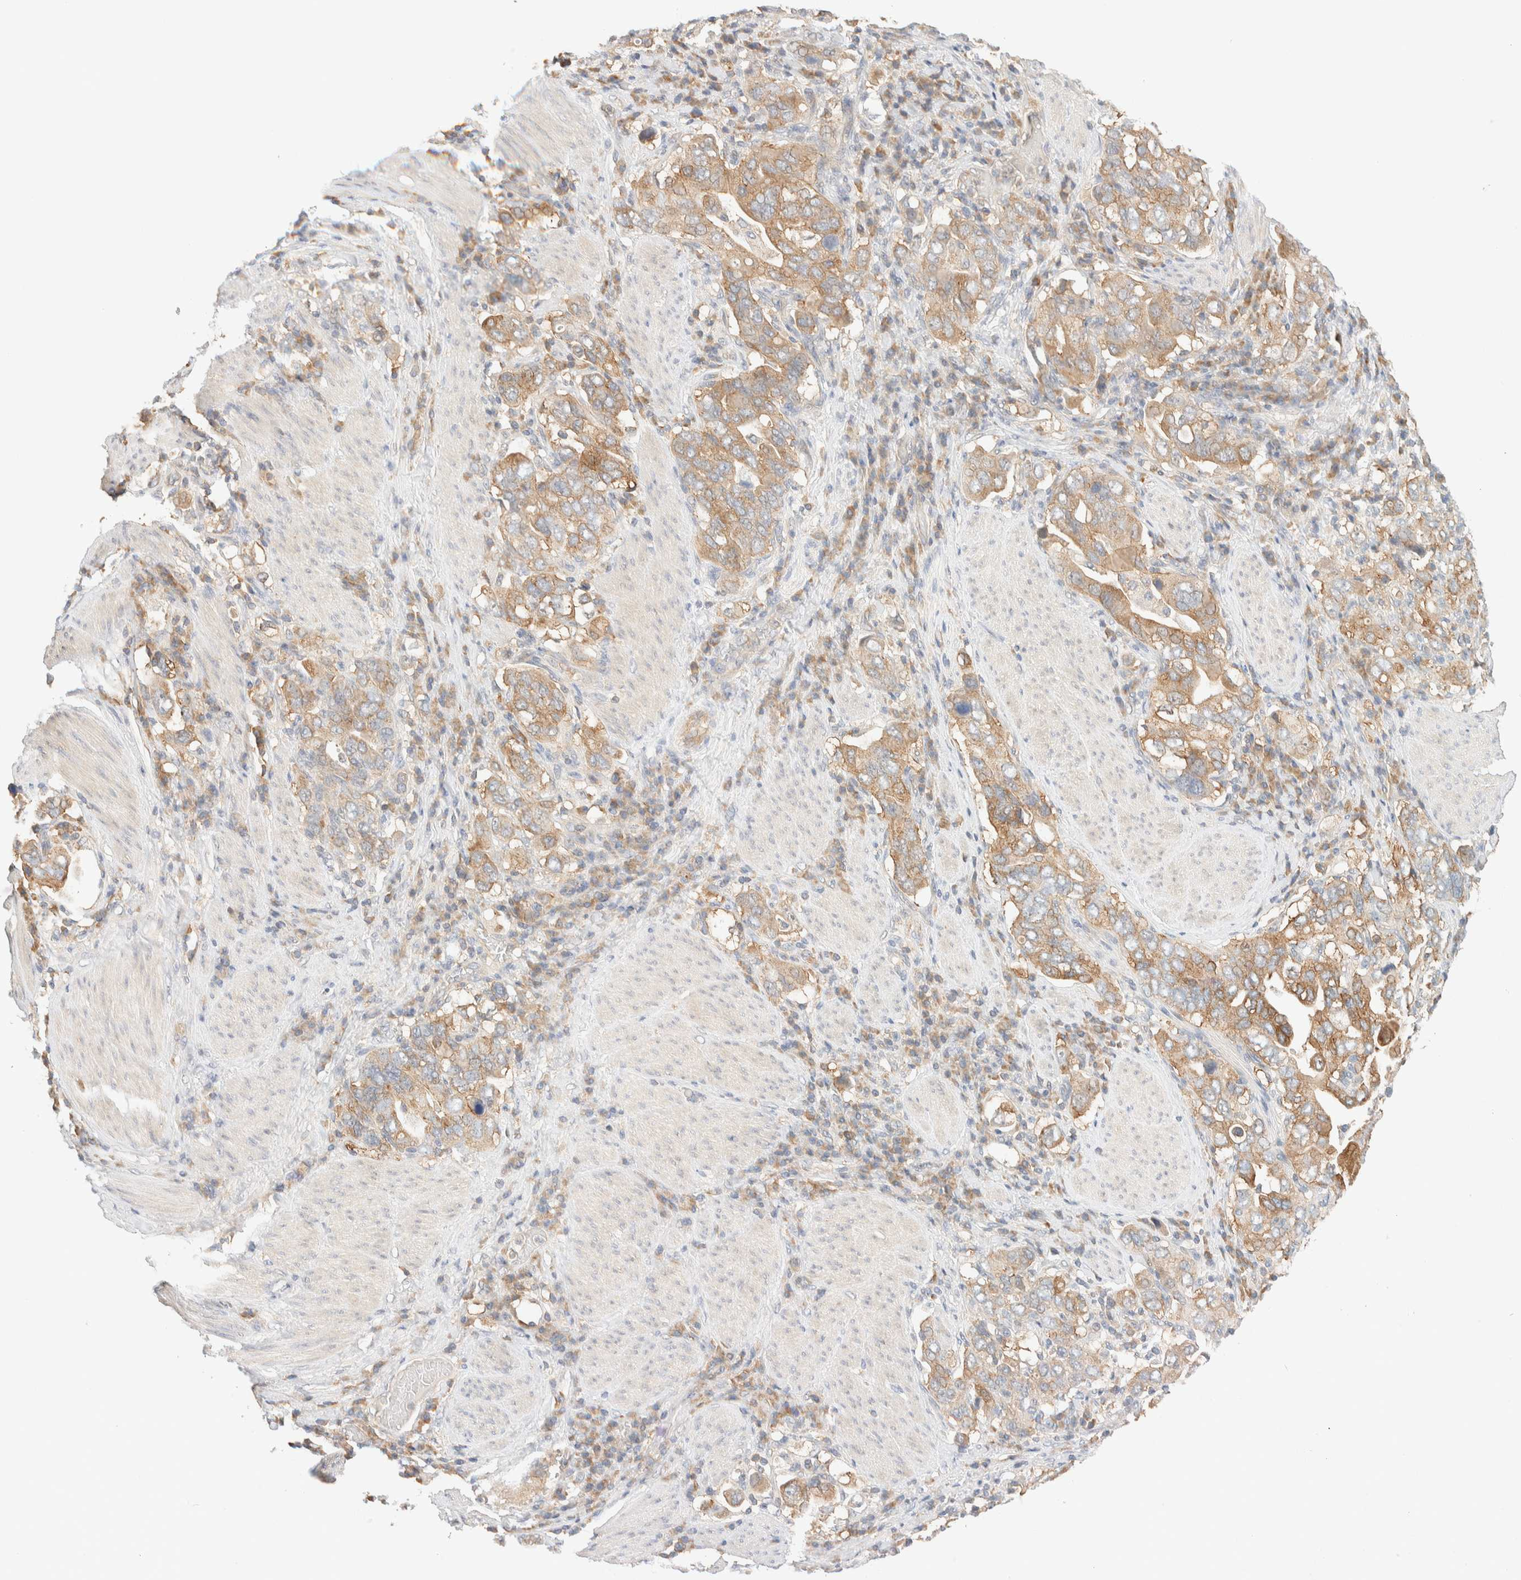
{"staining": {"intensity": "moderate", "quantity": ">75%", "location": "cytoplasmic/membranous"}, "tissue": "stomach cancer", "cell_type": "Tumor cells", "image_type": "cancer", "snomed": [{"axis": "morphology", "description": "Adenocarcinoma, NOS"}, {"axis": "topography", "description": "Stomach, upper"}], "caption": "Stomach cancer (adenocarcinoma) stained with IHC exhibits moderate cytoplasmic/membranous expression in about >75% of tumor cells.", "gene": "TBC1D8B", "patient": {"sex": "male", "age": 62}}